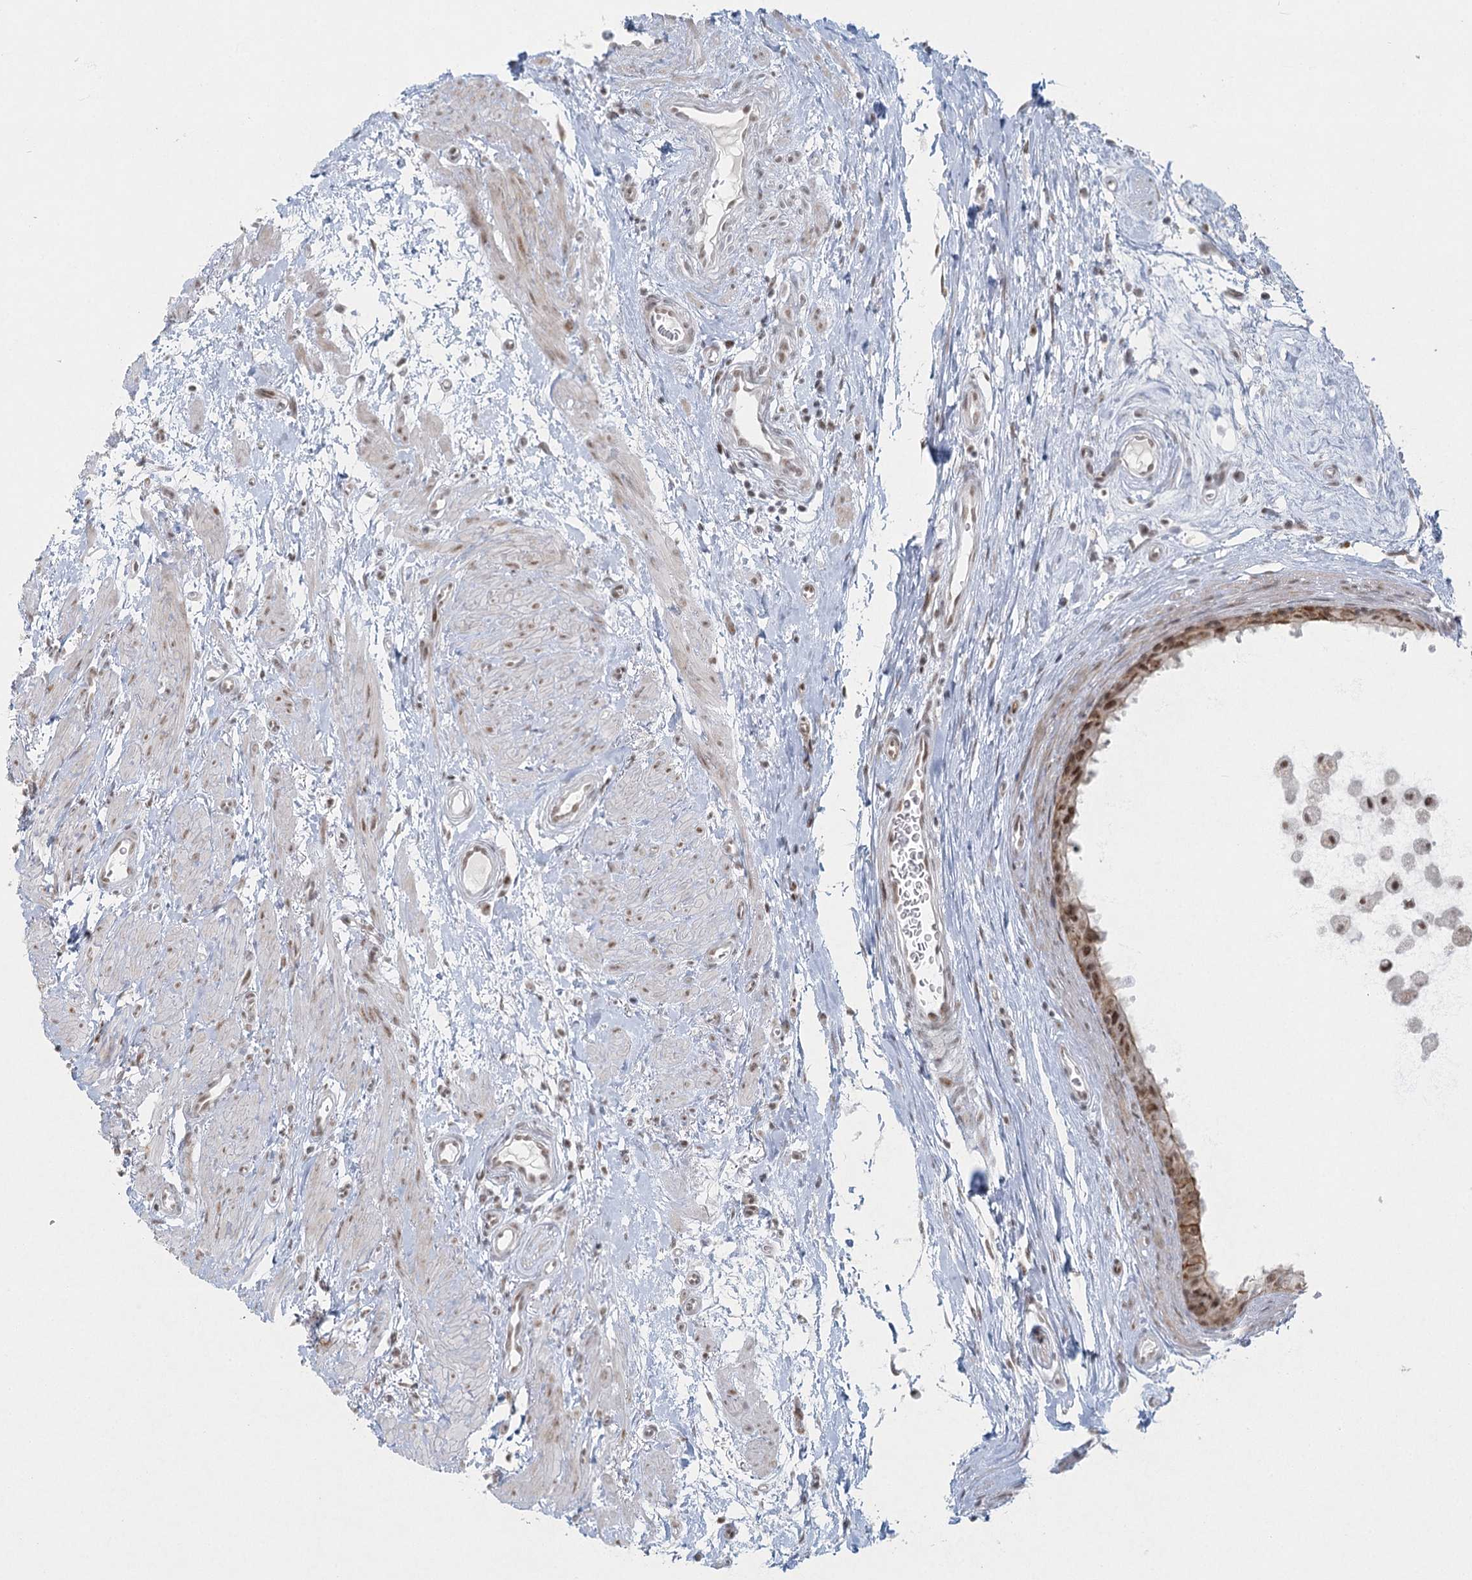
{"staining": {"intensity": "moderate", "quantity": ">75%", "location": "cytoplasmic/membranous,nuclear"}, "tissue": "epididymis", "cell_type": "Glandular cells", "image_type": "normal", "snomed": [{"axis": "morphology", "description": "Normal tissue, NOS"}, {"axis": "morphology", "description": "Inflammation, NOS"}, {"axis": "topography", "description": "Epididymis"}], "caption": "Protein positivity by immunohistochemistry demonstrates moderate cytoplasmic/membranous,nuclear staining in approximately >75% of glandular cells in normal epididymis. (DAB = brown stain, brightfield microscopy at high magnification).", "gene": "U2SURP", "patient": {"sex": "male", "age": 85}}